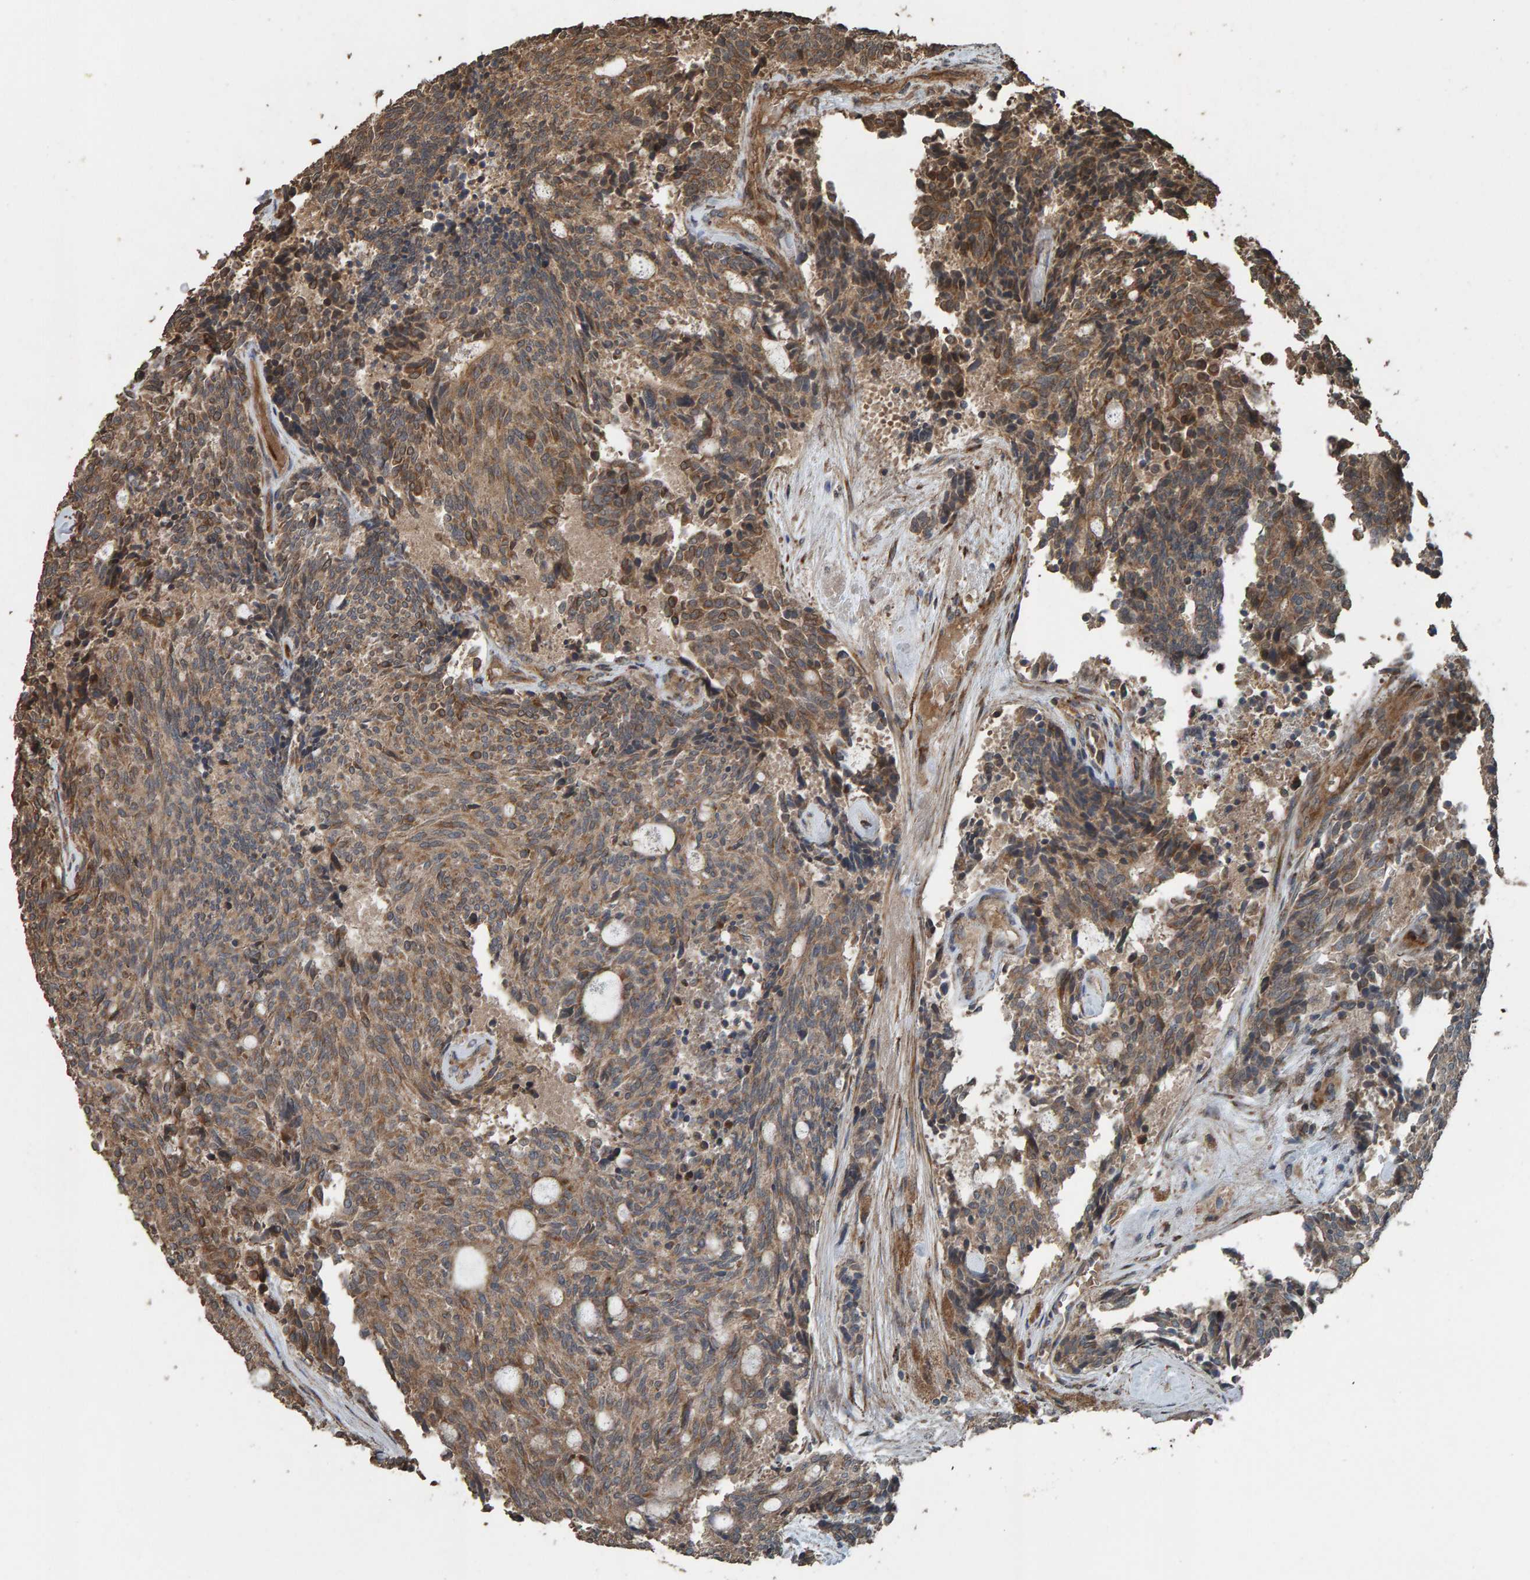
{"staining": {"intensity": "moderate", "quantity": ">75%", "location": "cytoplasmic/membranous"}, "tissue": "carcinoid", "cell_type": "Tumor cells", "image_type": "cancer", "snomed": [{"axis": "morphology", "description": "Carcinoid, malignant, NOS"}, {"axis": "topography", "description": "Pancreas"}], "caption": "Human carcinoid stained for a protein (brown) shows moderate cytoplasmic/membranous positive expression in approximately >75% of tumor cells.", "gene": "DUS1L", "patient": {"sex": "female", "age": 54}}